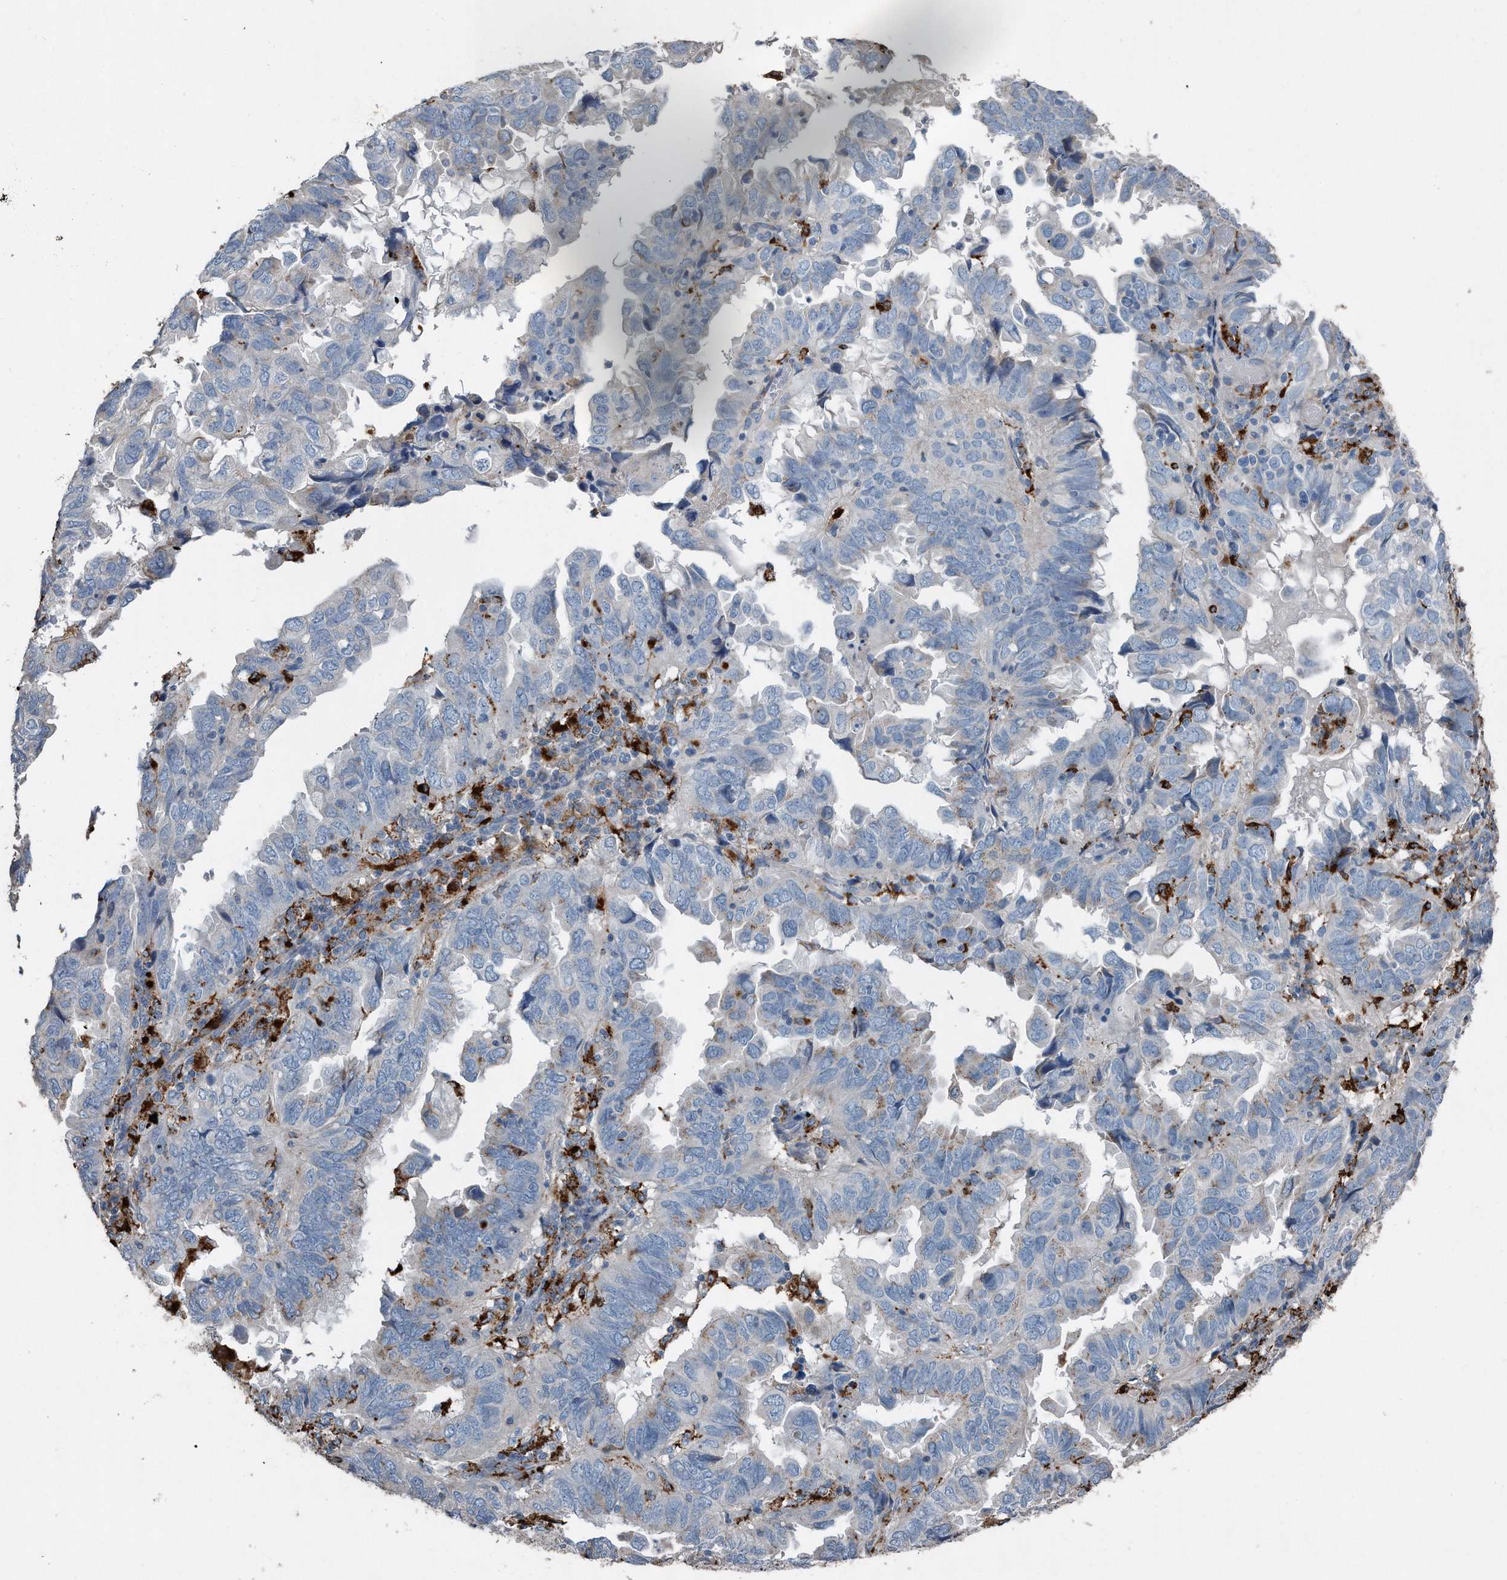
{"staining": {"intensity": "negative", "quantity": "none", "location": "none"}, "tissue": "endometrial cancer", "cell_type": "Tumor cells", "image_type": "cancer", "snomed": [{"axis": "morphology", "description": "Adenocarcinoma, NOS"}, {"axis": "topography", "description": "Uterus"}], "caption": "The immunohistochemistry histopathology image has no significant expression in tumor cells of endometrial adenocarcinoma tissue.", "gene": "ZNF772", "patient": {"sex": "female", "age": 77}}